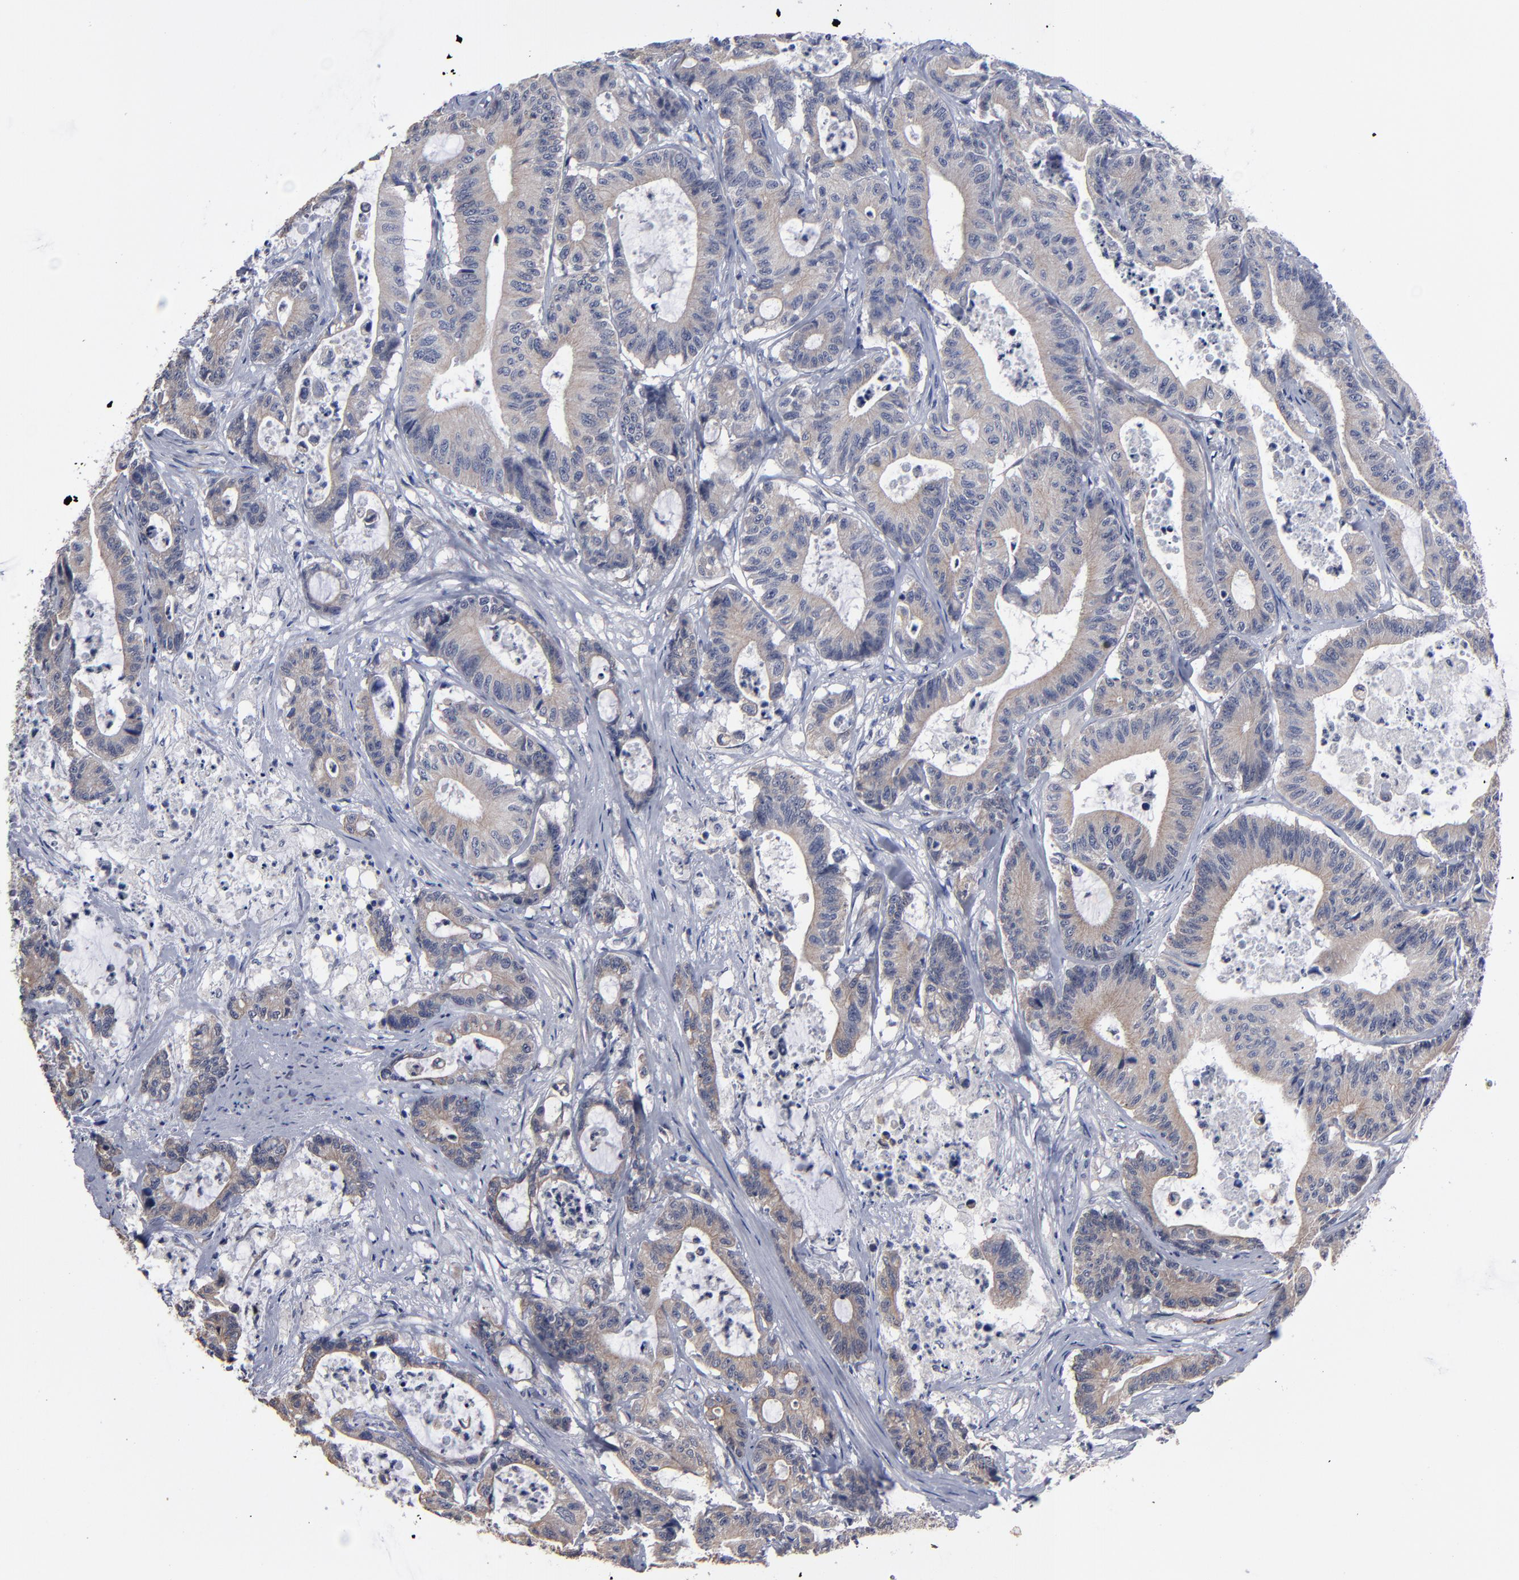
{"staining": {"intensity": "weak", "quantity": ">75%", "location": "cytoplasmic/membranous"}, "tissue": "colorectal cancer", "cell_type": "Tumor cells", "image_type": "cancer", "snomed": [{"axis": "morphology", "description": "Adenocarcinoma, NOS"}, {"axis": "topography", "description": "Colon"}], "caption": "The photomicrograph exhibits staining of colorectal cancer, revealing weak cytoplasmic/membranous protein staining (brown color) within tumor cells. (DAB IHC, brown staining for protein, blue staining for nuclei).", "gene": "ZNF175", "patient": {"sex": "female", "age": 84}}